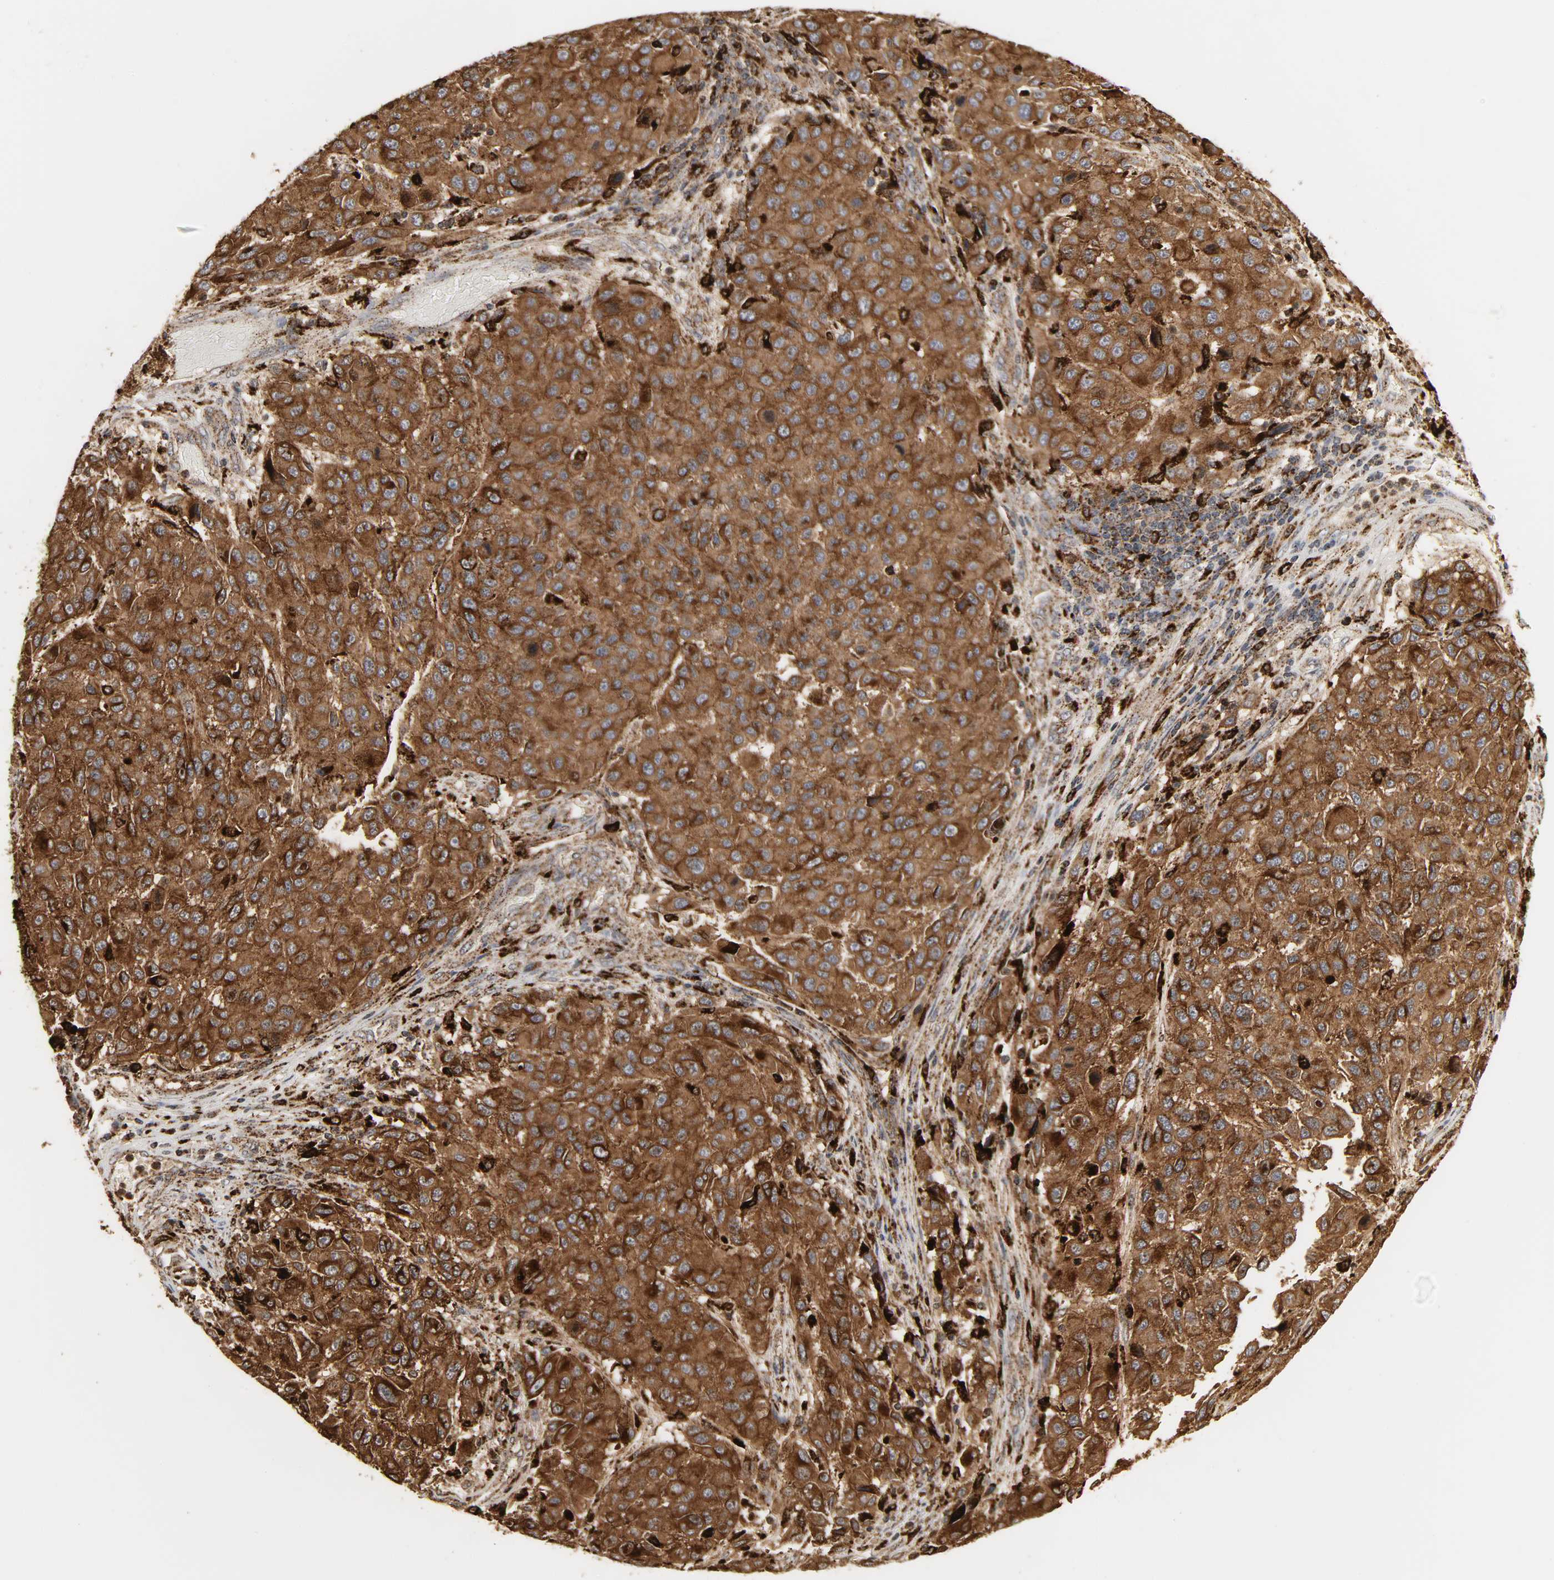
{"staining": {"intensity": "strong", "quantity": ">75%", "location": "cytoplasmic/membranous"}, "tissue": "melanoma", "cell_type": "Tumor cells", "image_type": "cancer", "snomed": [{"axis": "morphology", "description": "Malignant melanoma, Metastatic site"}, {"axis": "topography", "description": "Lymph node"}], "caption": "Protein analysis of melanoma tissue exhibits strong cytoplasmic/membranous positivity in about >75% of tumor cells.", "gene": "PSAP", "patient": {"sex": "male", "age": 61}}